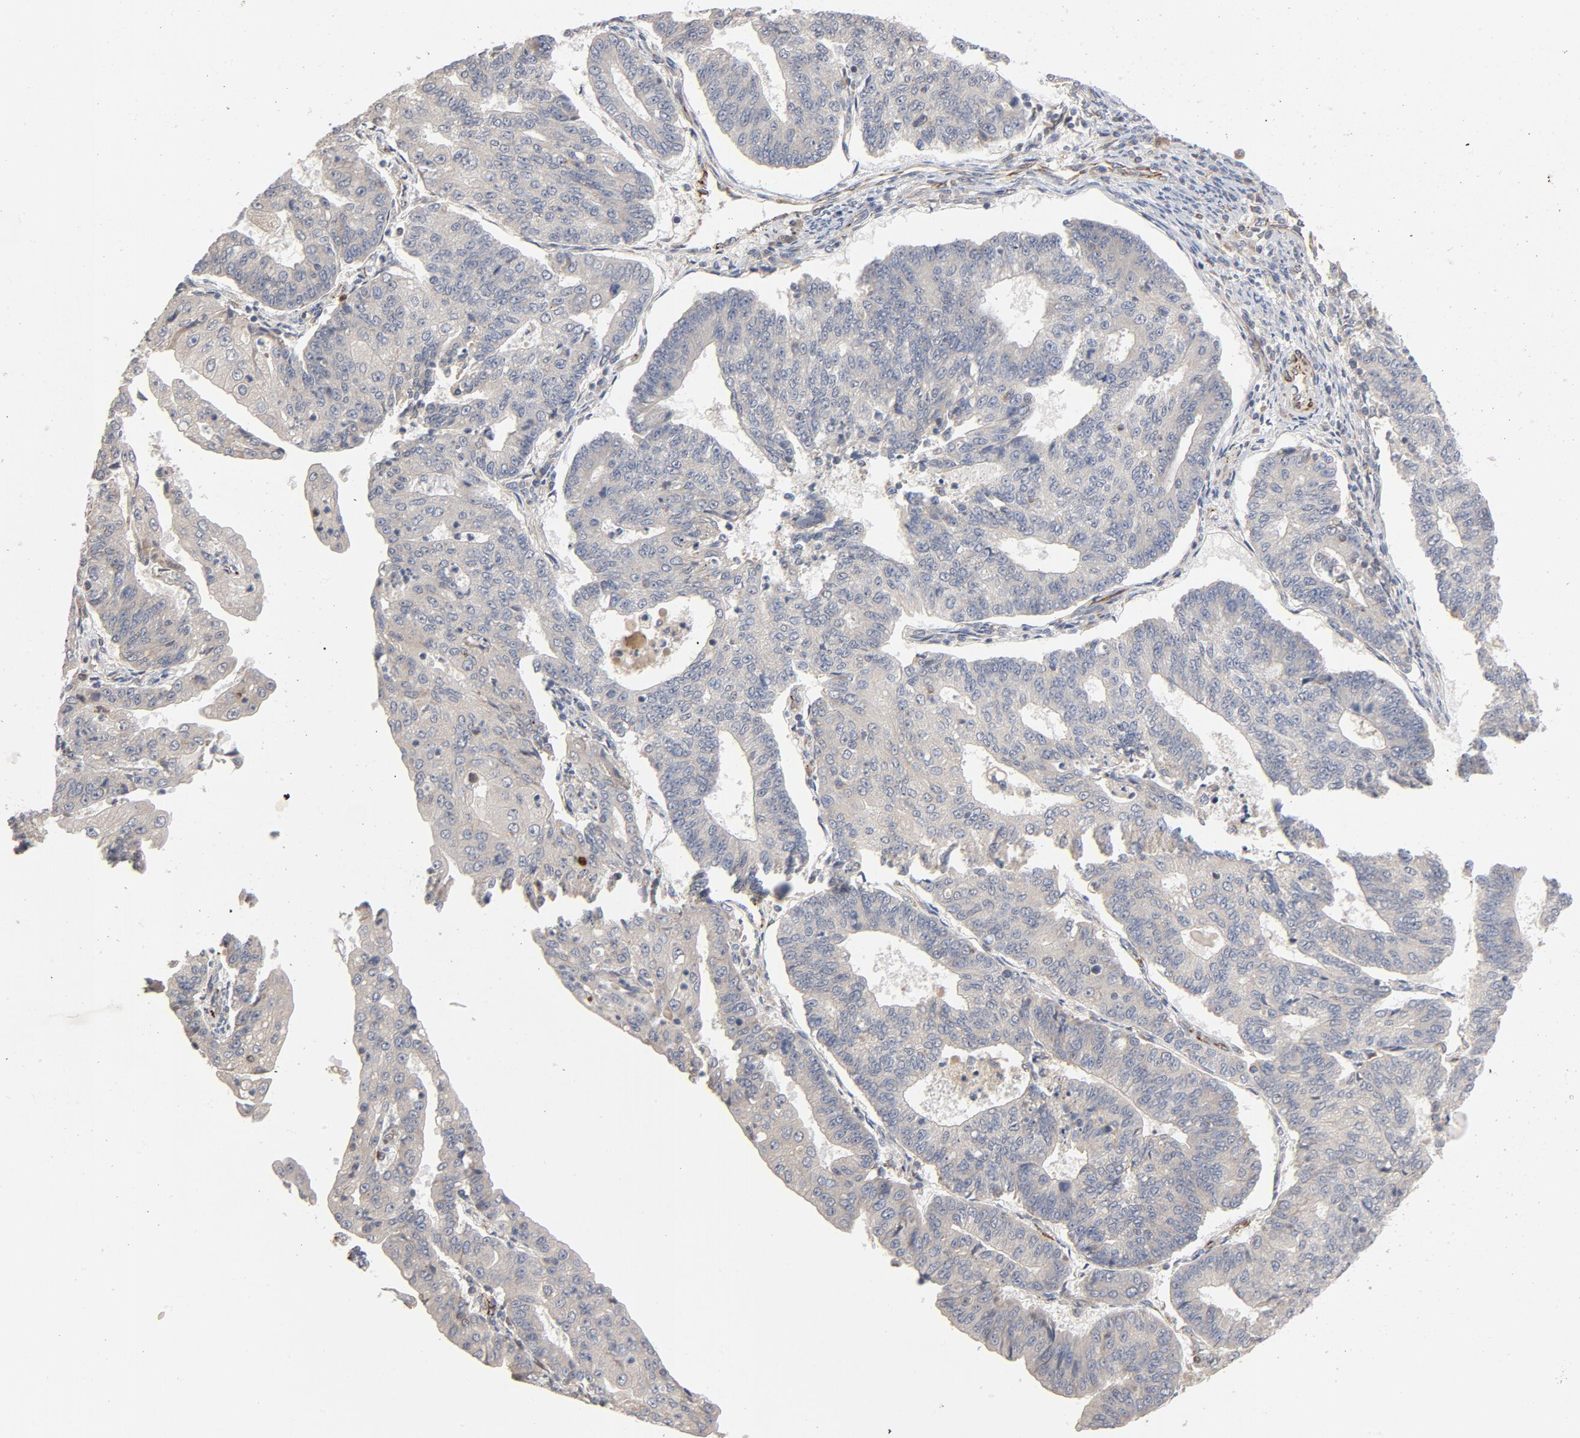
{"staining": {"intensity": "weak", "quantity": "25%-75%", "location": "cytoplasmic/membranous"}, "tissue": "endometrial cancer", "cell_type": "Tumor cells", "image_type": "cancer", "snomed": [{"axis": "morphology", "description": "Adenocarcinoma, NOS"}, {"axis": "topography", "description": "Endometrium"}], "caption": "IHC (DAB (3,3'-diaminobenzidine)) staining of endometrial cancer displays weak cytoplasmic/membranous protein staining in approximately 25%-75% of tumor cells.", "gene": "FAM118A", "patient": {"sex": "female", "age": 56}}